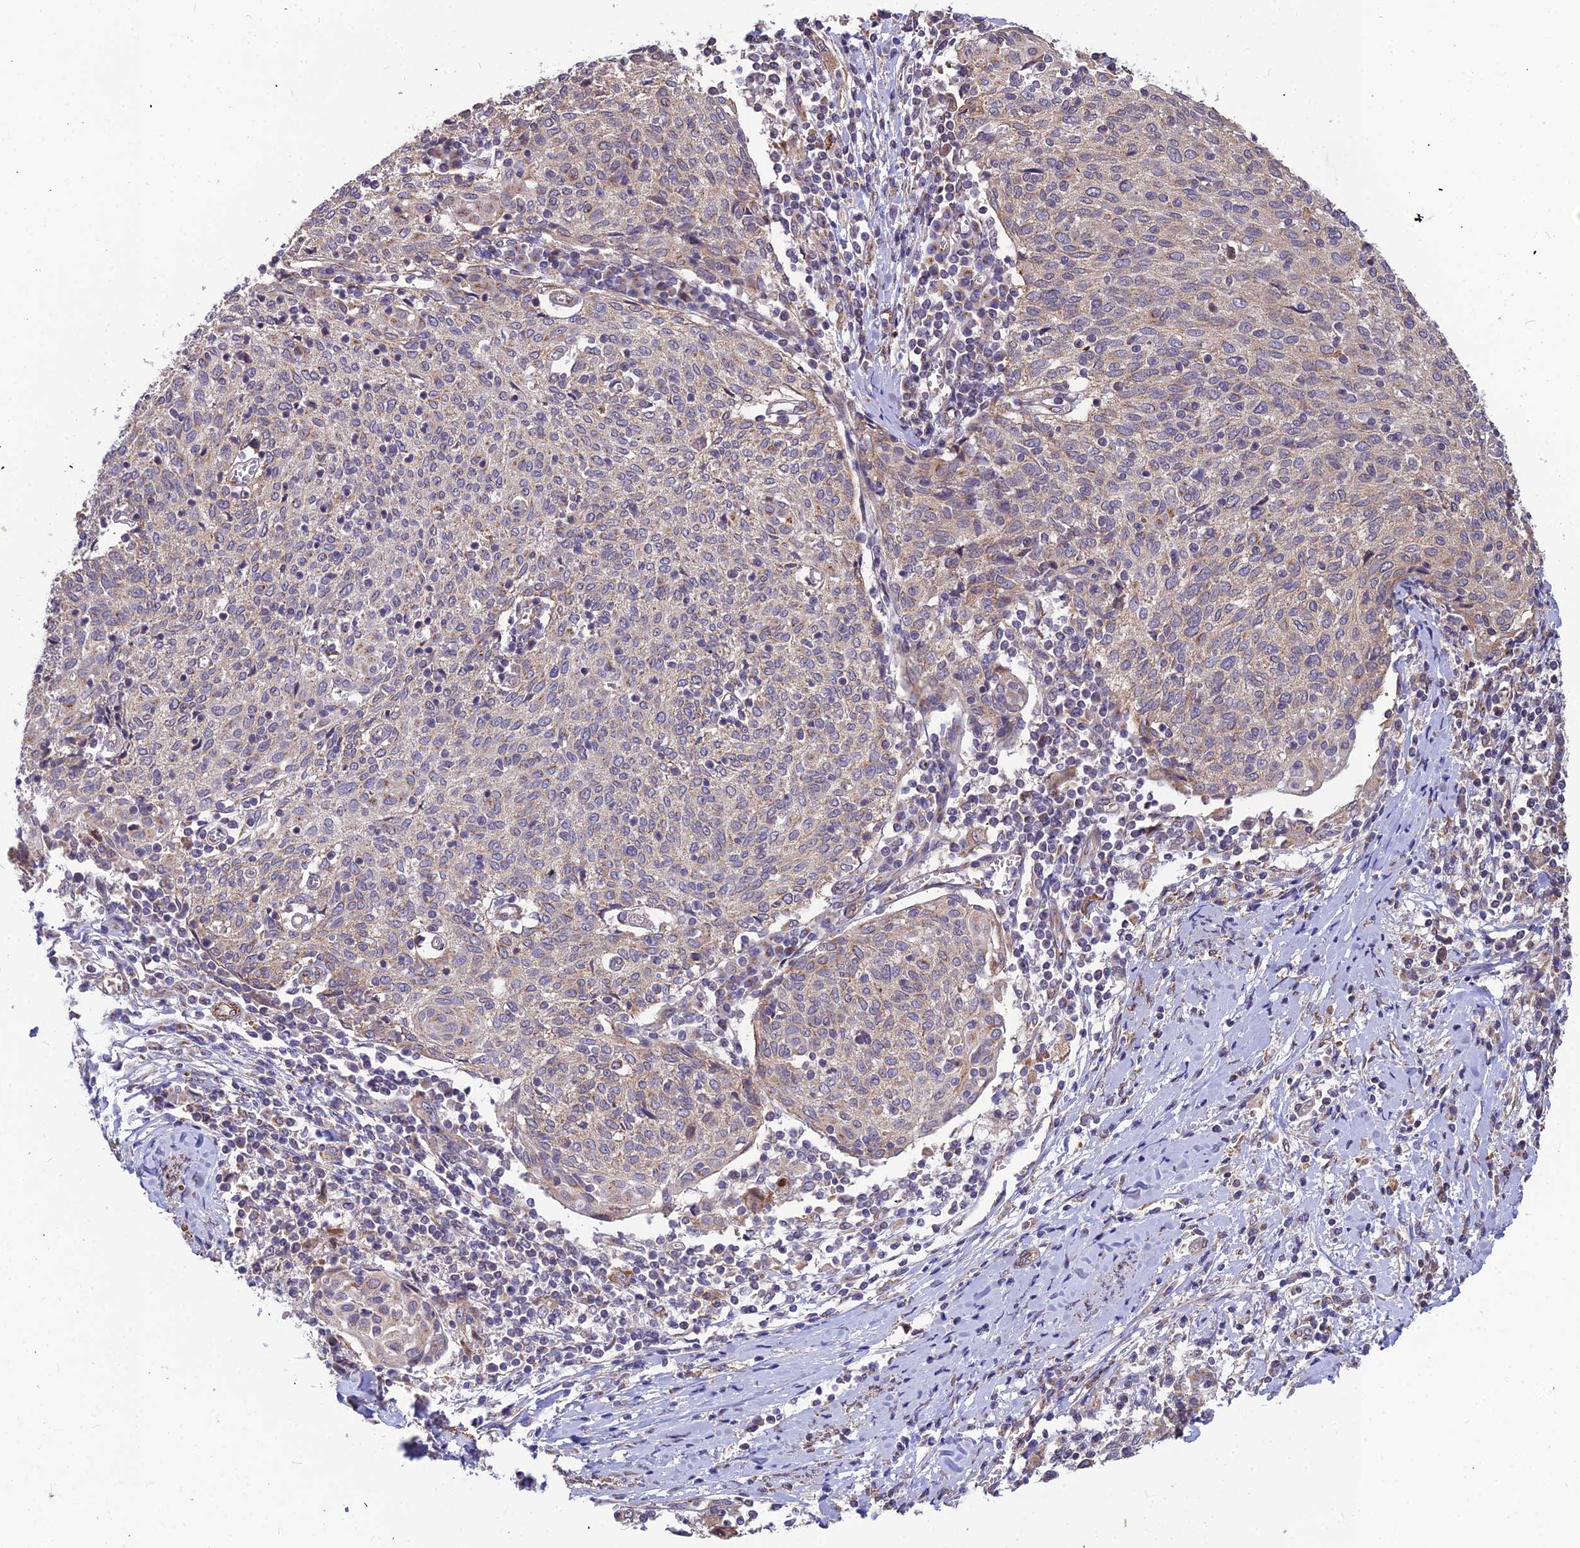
{"staining": {"intensity": "negative", "quantity": "none", "location": "none"}, "tissue": "cervical cancer", "cell_type": "Tumor cells", "image_type": "cancer", "snomed": [{"axis": "morphology", "description": "Squamous cell carcinoma, NOS"}, {"axis": "topography", "description": "Cervix"}], "caption": "IHC histopathology image of neoplastic tissue: human cervical cancer (squamous cell carcinoma) stained with DAB (3,3'-diaminobenzidine) displays no significant protein positivity in tumor cells.", "gene": "LEKR1", "patient": {"sex": "female", "age": 52}}